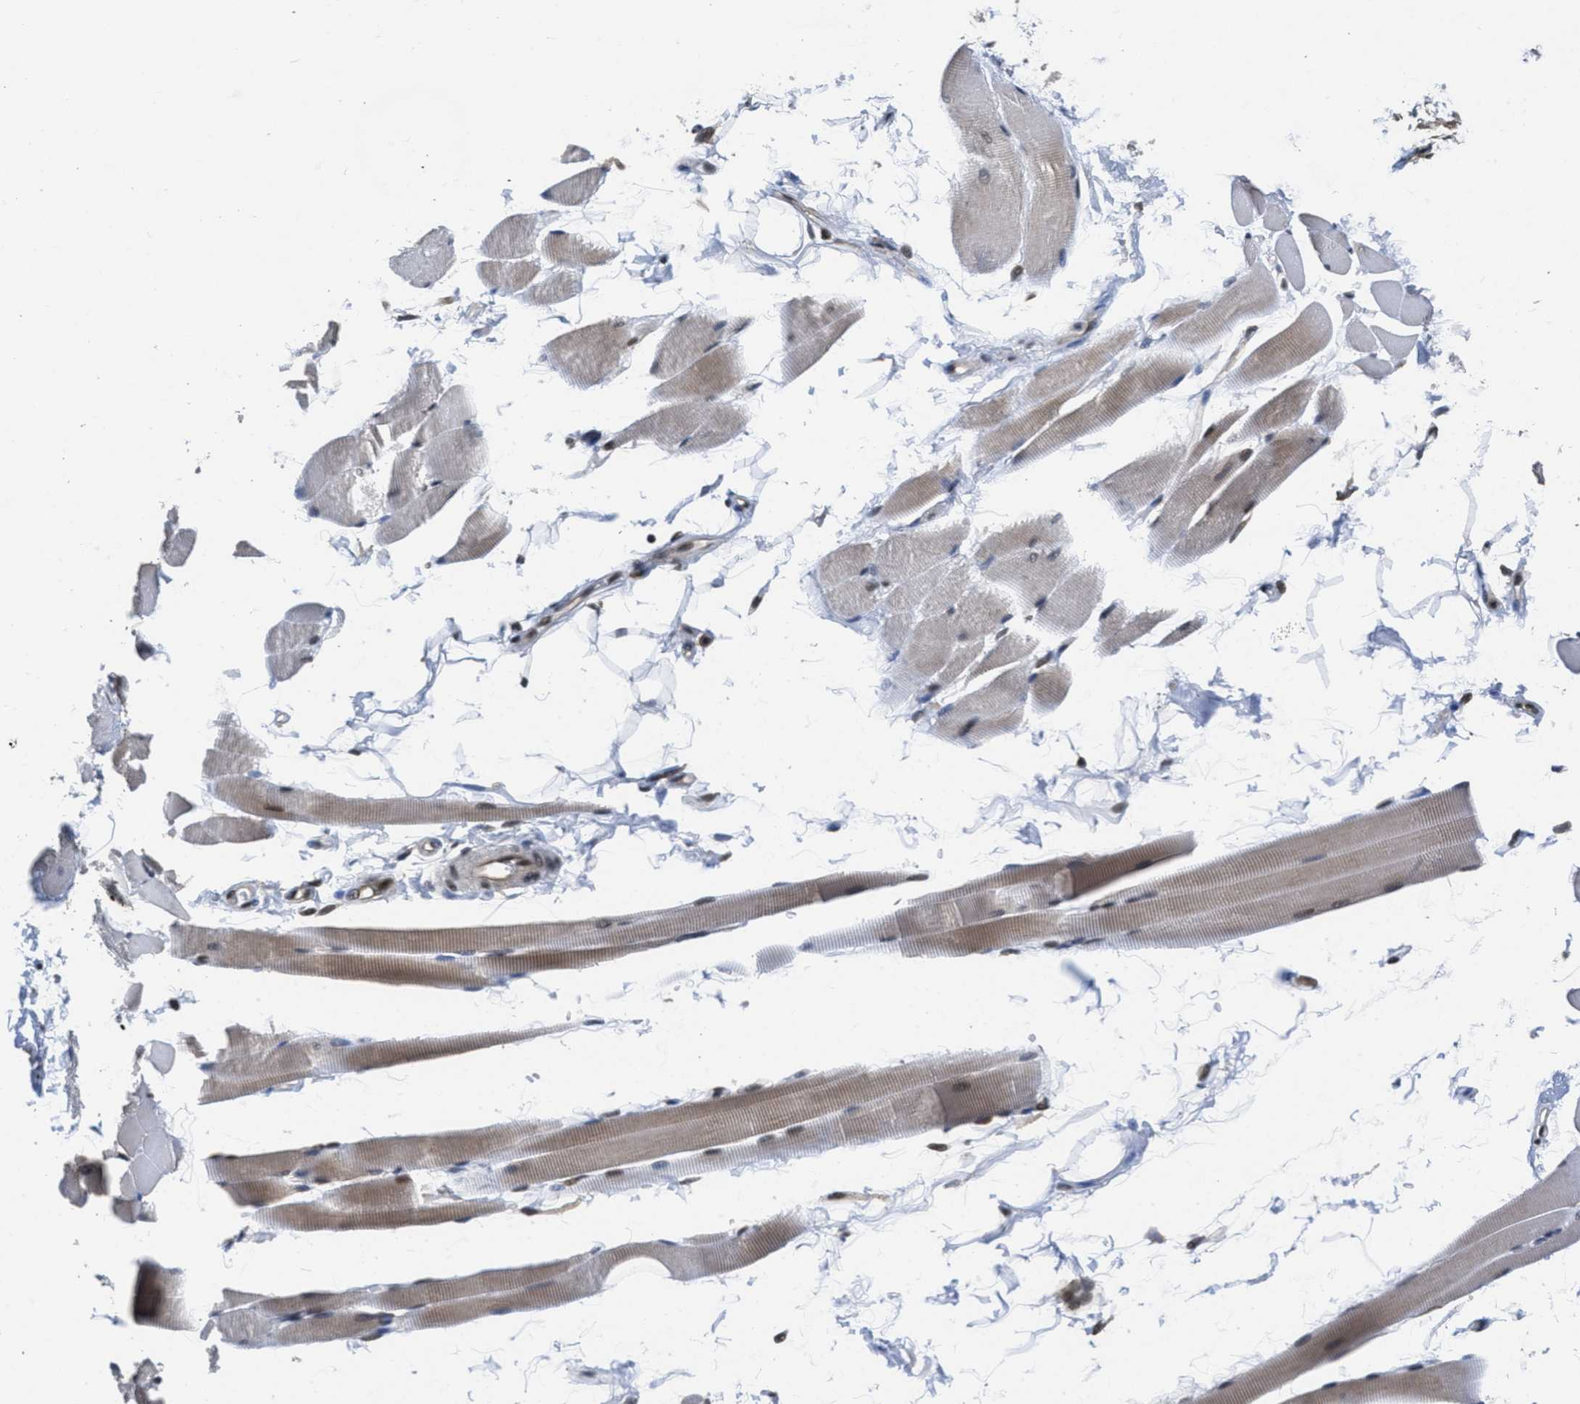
{"staining": {"intensity": "moderate", "quantity": ">75%", "location": "cytoplasmic/membranous,nuclear"}, "tissue": "skeletal muscle", "cell_type": "Myocytes", "image_type": "normal", "snomed": [{"axis": "morphology", "description": "Normal tissue, NOS"}, {"axis": "topography", "description": "Skeletal muscle"}, {"axis": "topography", "description": "Peripheral nerve tissue"}], "caption": "Immunohistochemical staining of unremarkable skeletal muscle exhibits >75% levels of moderate cytoplasmic/membranous,nuclear protein positivity in approximately >75% of myocytes.", "gene": "CUL4B", "patient": {"sex": "female", "age": 84}}